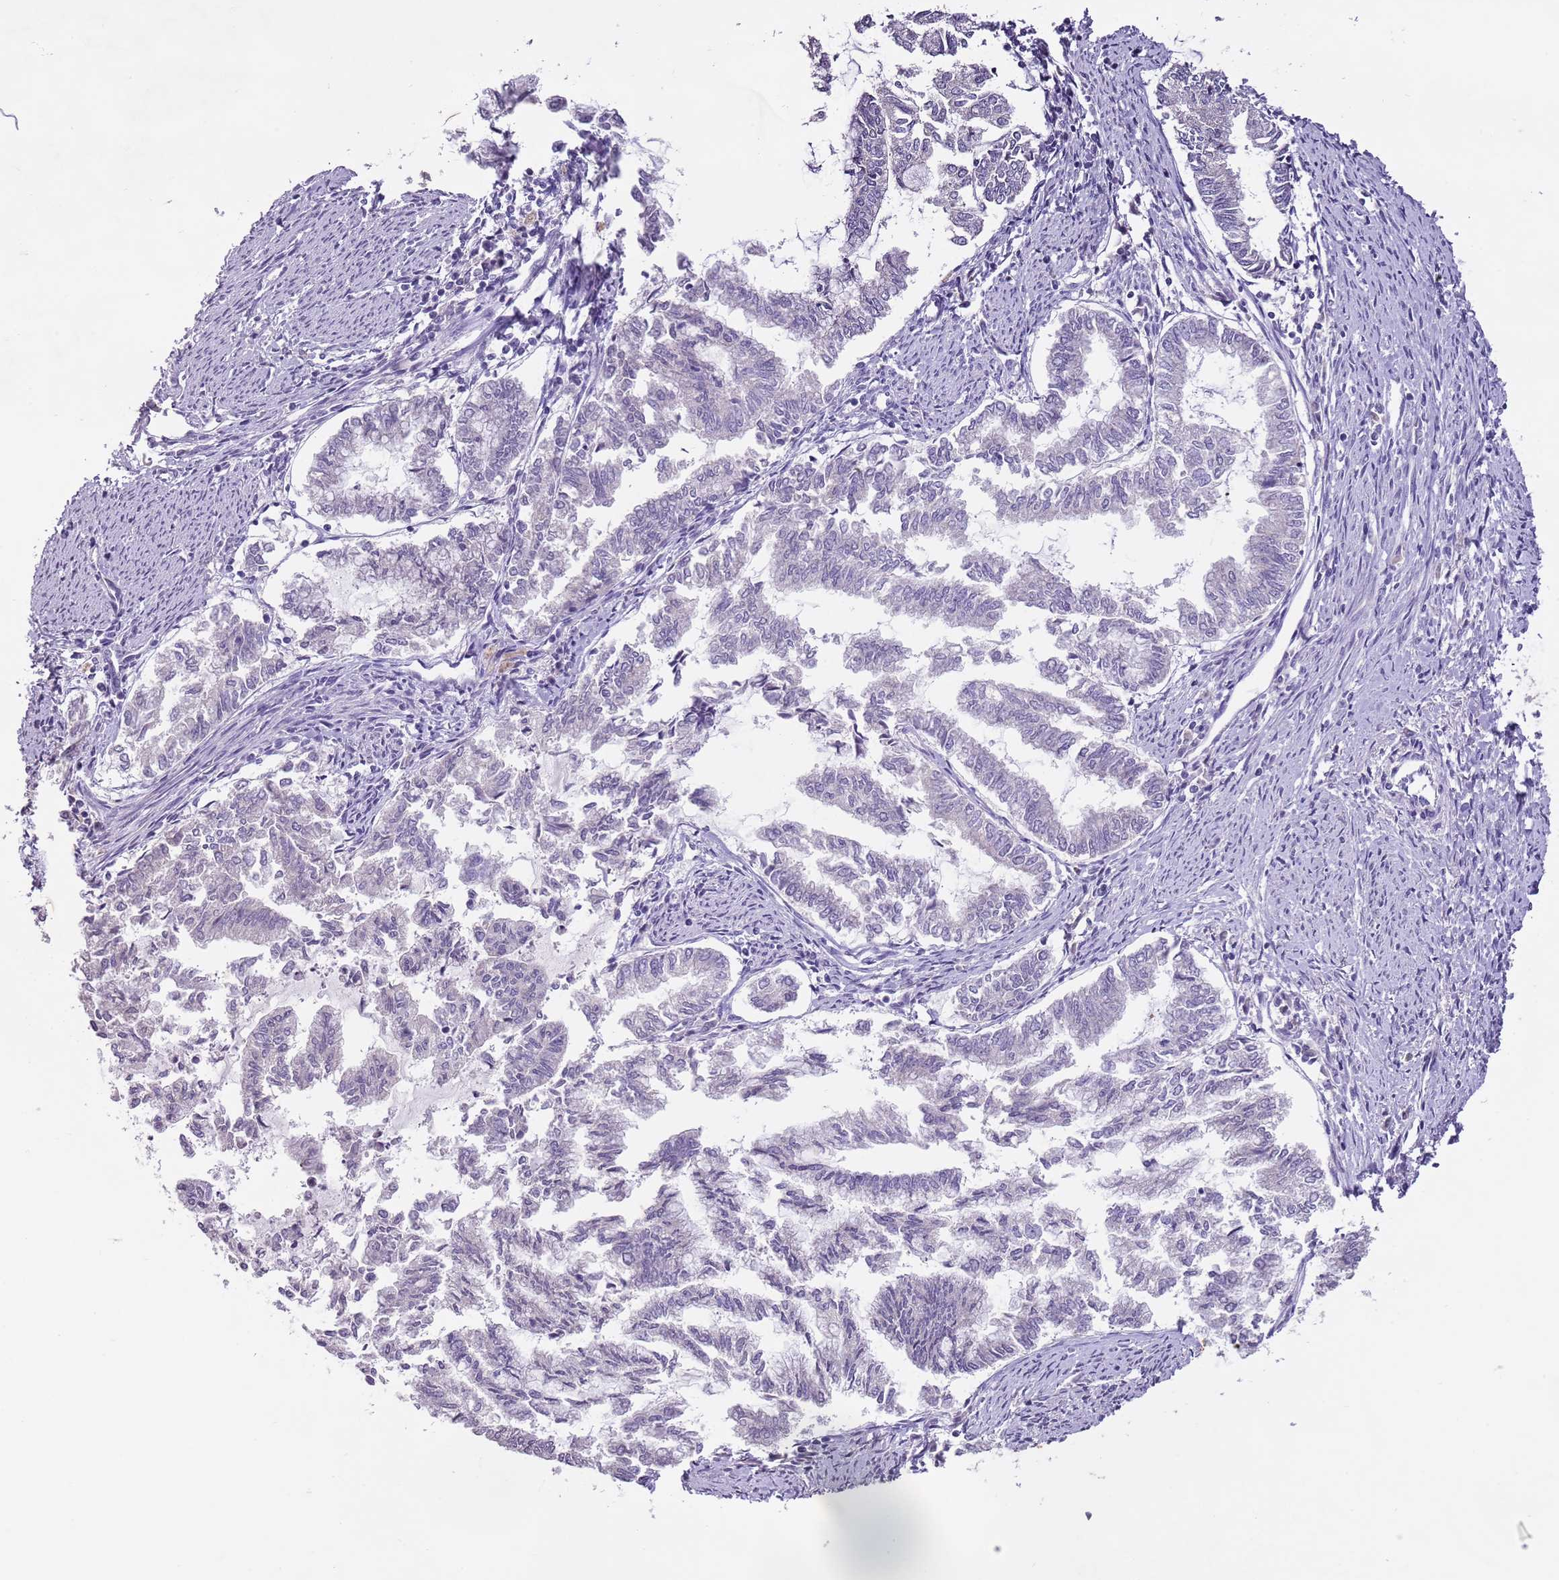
{"staining": {"intensity": "negative", "quantity": "none", "location": "none"}, "tissue": "endometrial cancer", "cell_type": "Tumor cells", "image_type": "cancer", "snomed": [{"axis": "morphology", "description": "Adenocarcinoma, NOS"}, {"axis": "topography", "description": "Endometrium"}], "caption": "Immunohistochemical staining of human endometrial cancer (adenocarcinoma) shows no significant positivity in tumor cells. (Stains: DAB IHC with hematoxylin counter stain, Microscopy: brightfield microscopy at high magnification).", "gene": "SLC35E3", "patient": {"sex": "female", "age": 79}}